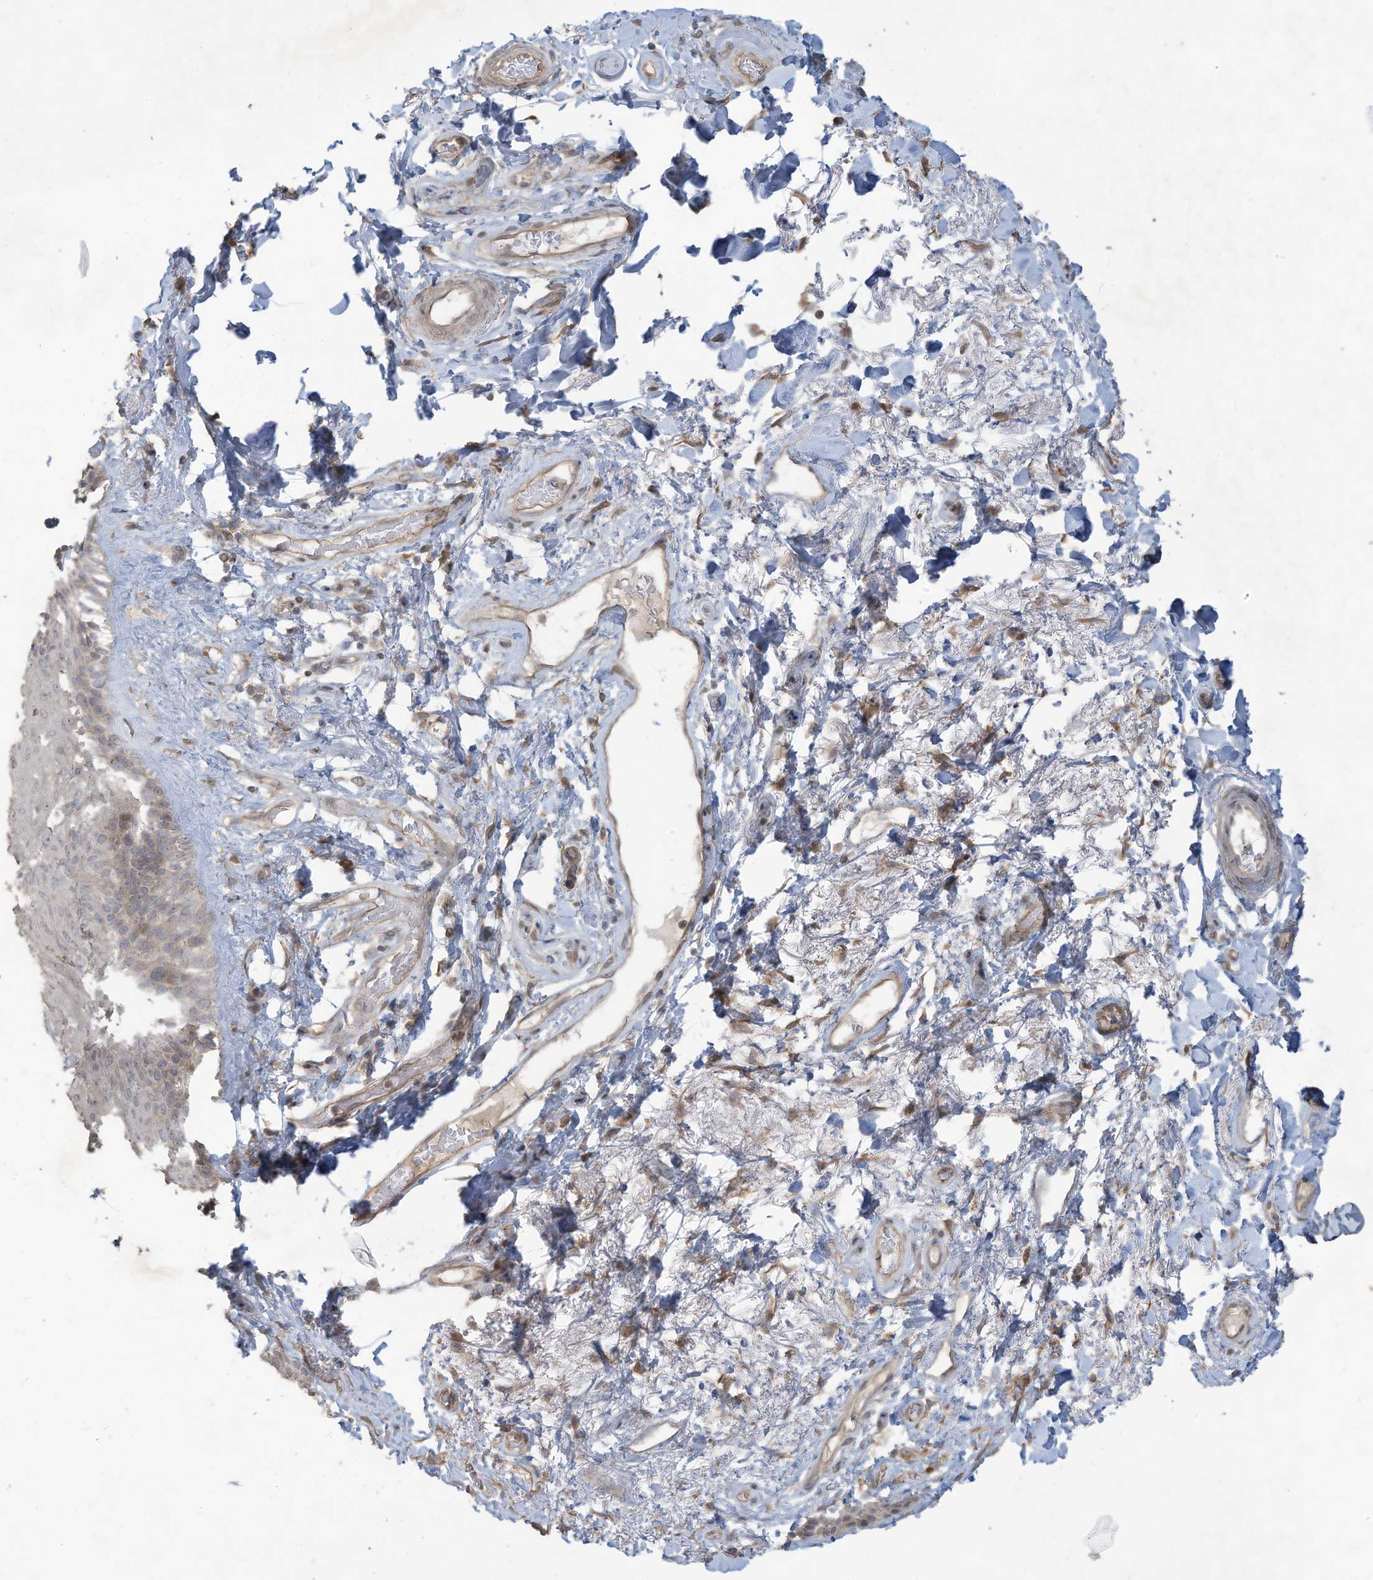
{"staining": {"intensity": "weak", "quantity": "25%-75%", "location": "cytoplasmic/membranous"}, "tissue": "skin", "cell_type": "Epidermal cells", "image_type": "normal", "snomed": [{"axis": "morphology", "description": "Normal tissue, NOS"}, {"axis": "topography", "description": "Anal"}], "caption": "This micrograph displays IHC staining of benign skin, with low weak cytoplasmic/membranous expression in approximately 25%-75% of epidermal cells.", "gene": "MAGIX", "patient": {"sex": "male", "age": 74}}